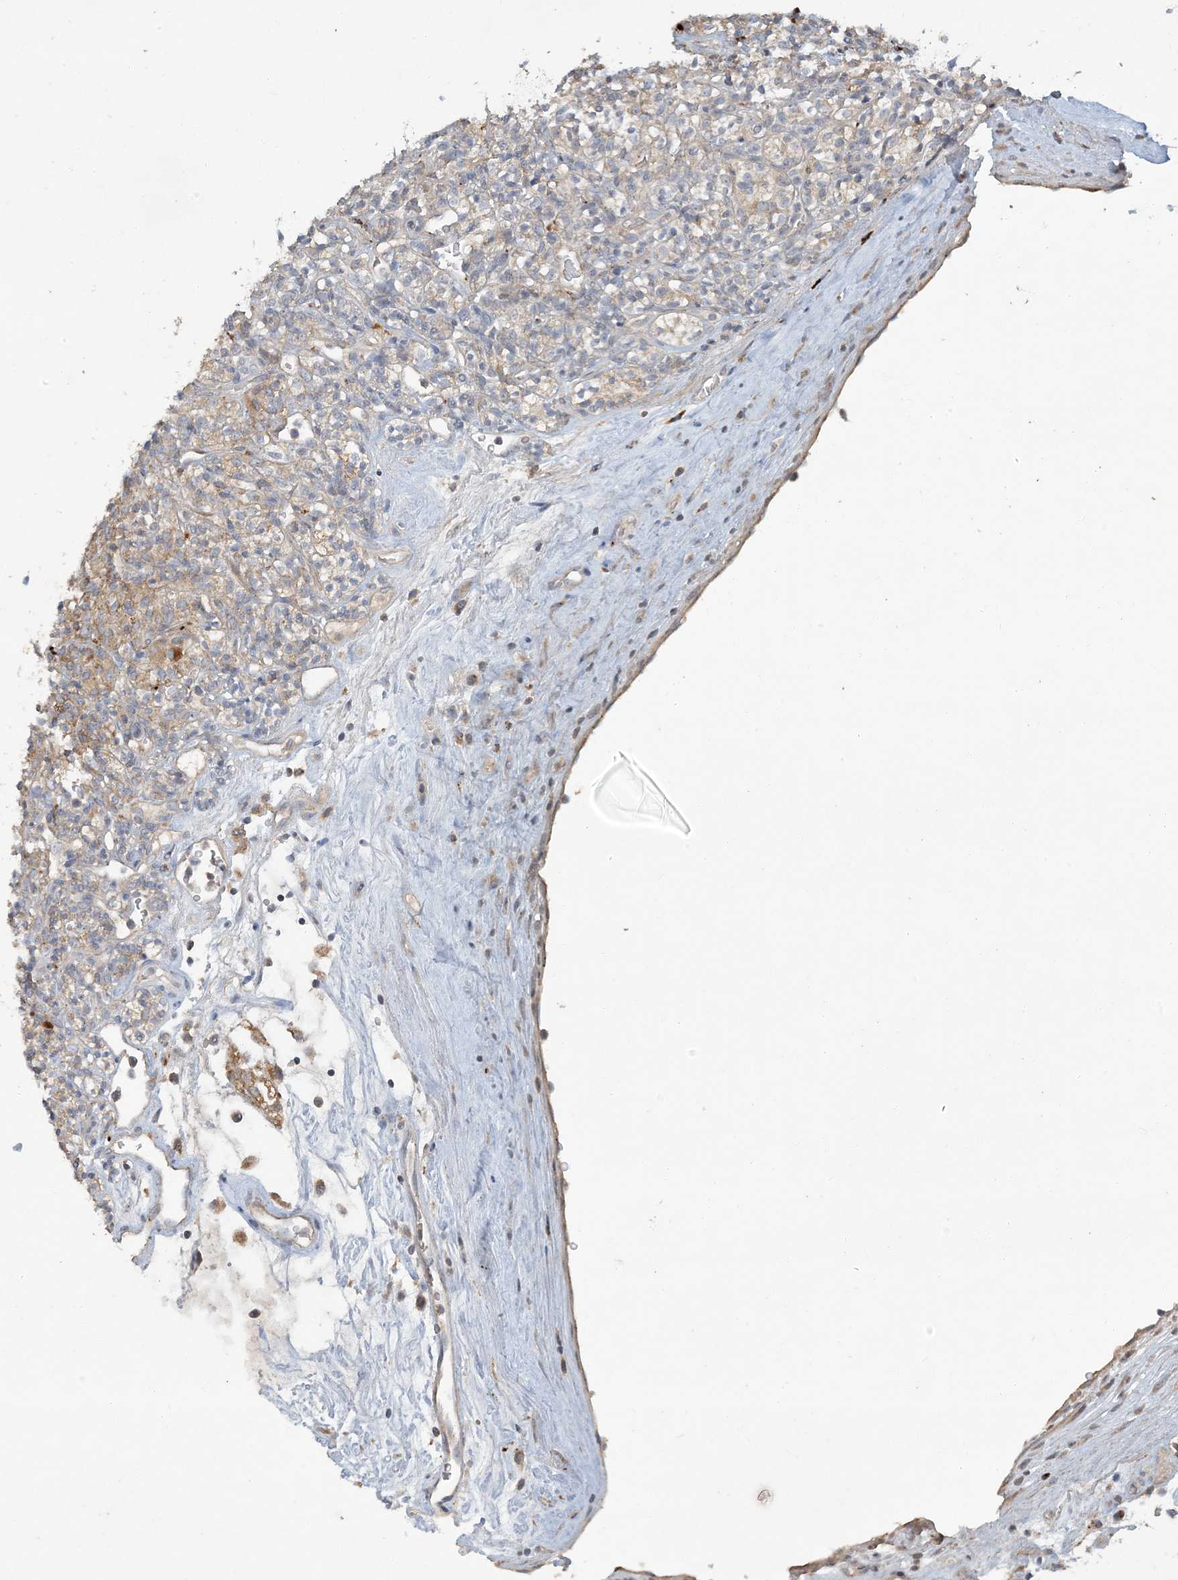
{"staining": {"intensity": "moderate", "quantity": ">75%", "location": "cytoplasmic/membranous"}, "tissue": "renal cancer", "cell_type": "Tumor cells", "image_type": "cancer", "snomed": [{"axis": "morphology", "description": "Adenocarcinoma, NOS"}, {"axis": "topography", "description": "Kidney"}], "caption": "The image shows staining of renal adenocarcinoma, revealing moderate cytoplasmic/membranous protein positivity (brown color) within tumor cells.", "gene": "LTN1", "patient": {"sex": "male", "age": 77}}